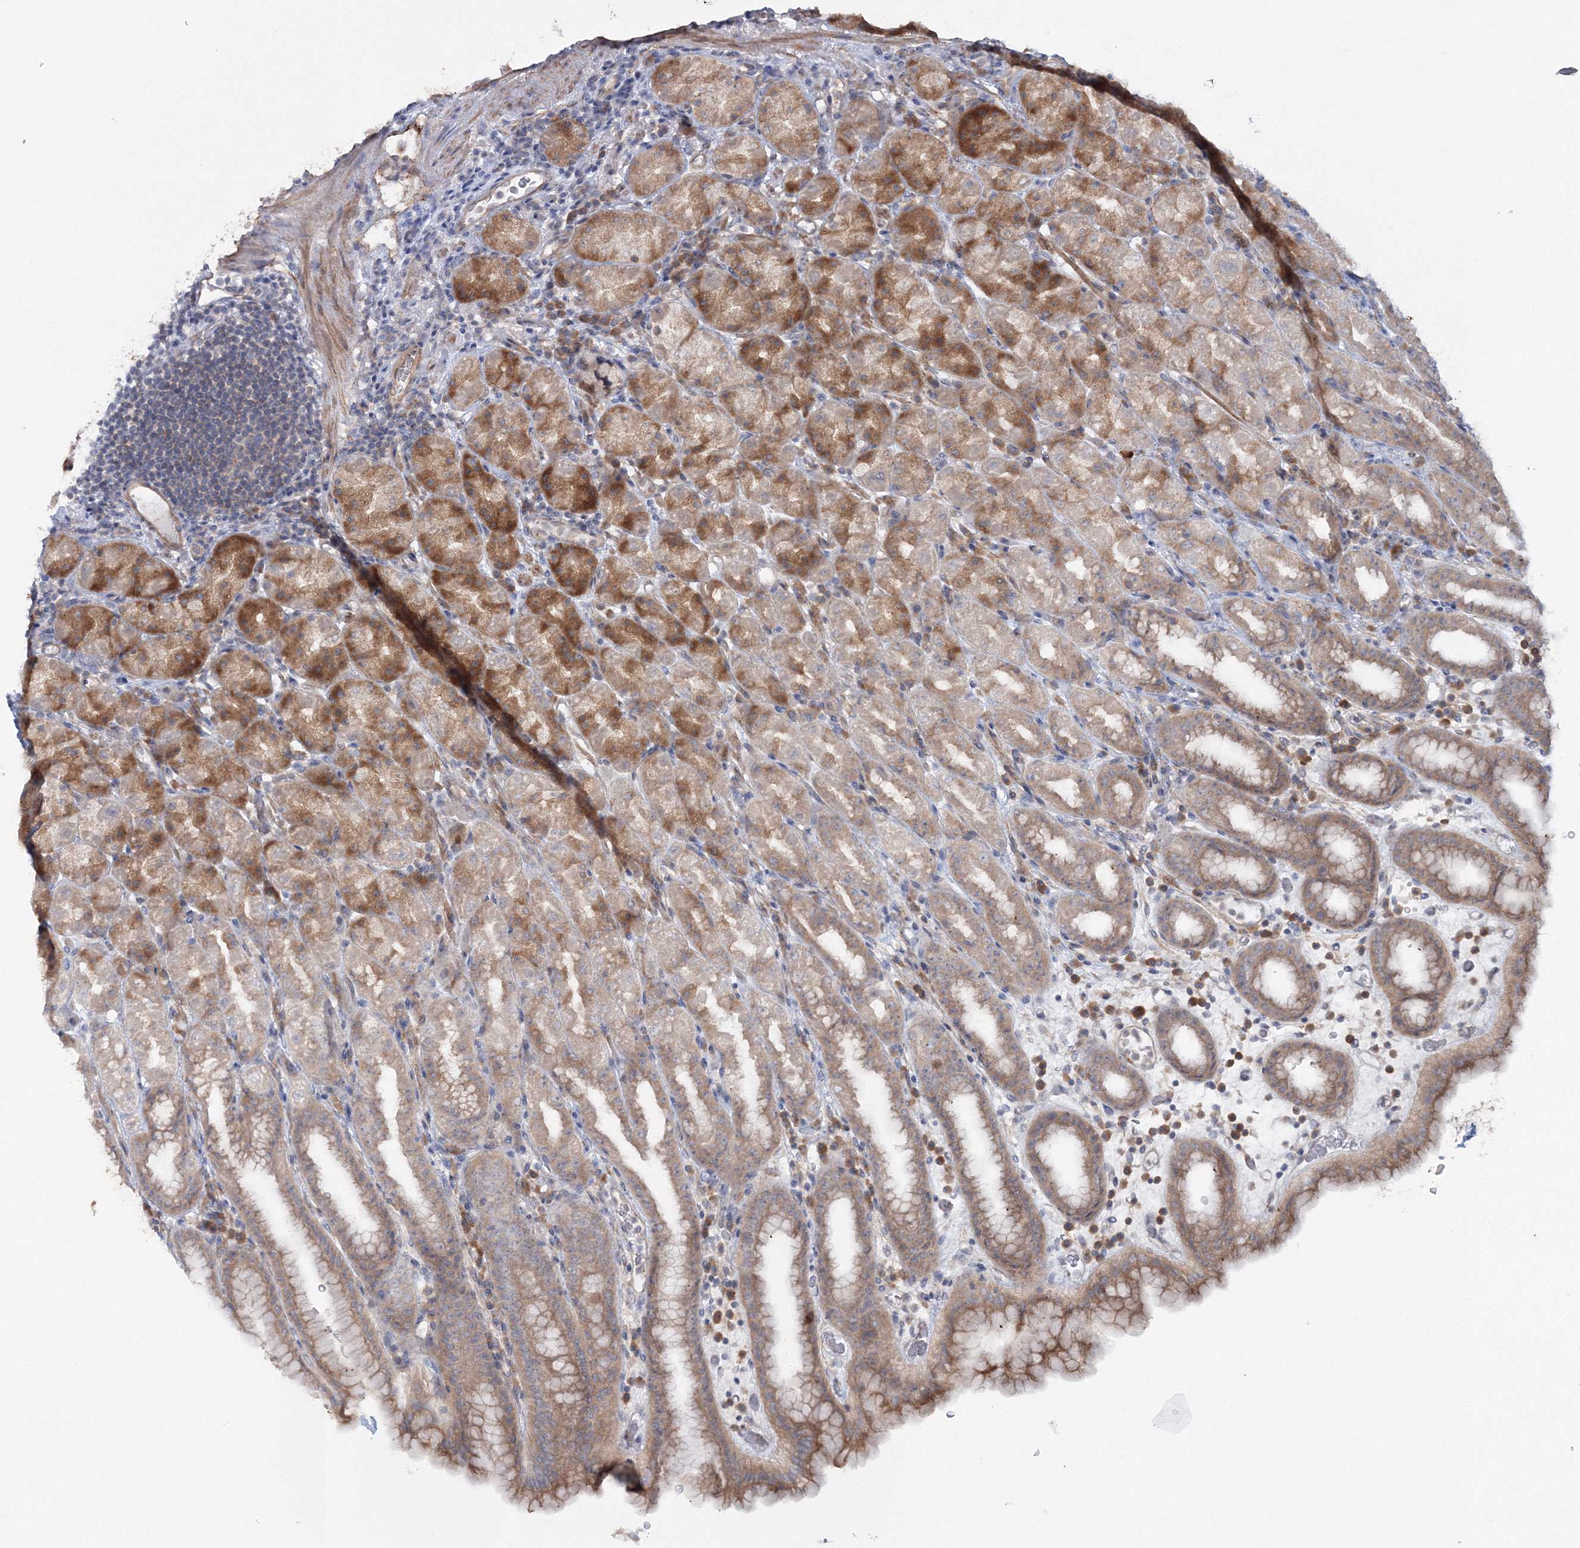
{"staining": {"intensity": "moderate", "quantity": ">75%", "location": "cytoplasmic/membranous"}, "tissue": "stomach", "cell_type": "Glandular cells", "image_type": "normal", "snomed": [{"axis": "morphology", "description": "Normal tissue, NOS"}, {"axis": "topography", "description": "Stomach, upper"}], "caption": "Normal stomach exhibits moderate cytoplasmic/membranous expression in approximately >75% of glandular cells.", "gene": "IPMK", "patient": {"sex": "male", "age": 68}}